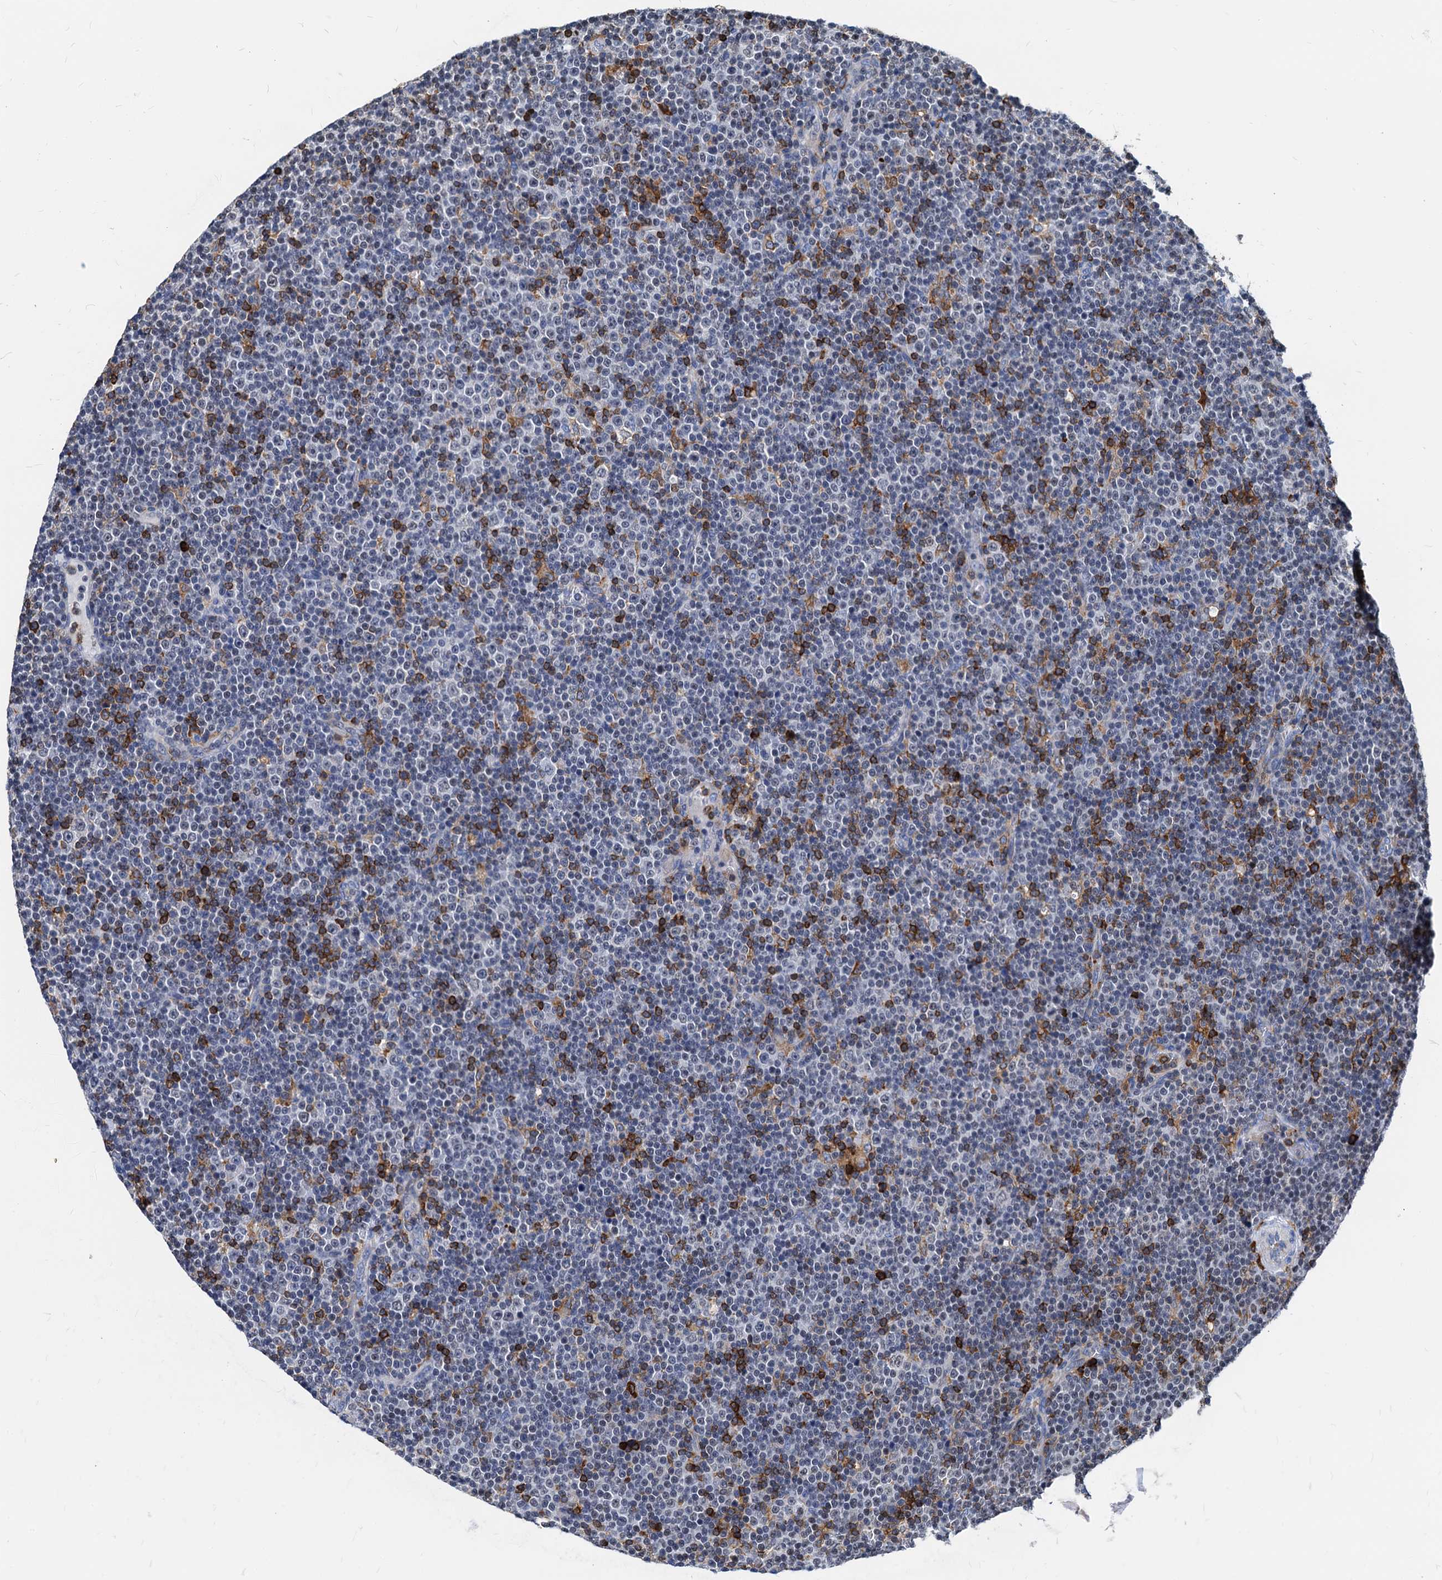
{"staining": {"intensity": "negative", "quantity": "none", "location": "none"}, "tissue": "lymphoma", "cell_type": "Tumor cells", "image_type": "cancer", "snomed": [{"axis": "morphology", "description": "Malignant lymphoma, non-Hodgkin's type, Low grade"}, {"axis": "topography", "description": "Lymph node"}], "caption": "Histopathology image shows no protein staining in tumor cells of lymphoma tissue.", "gene": "LCP2", "patient": {"sex": "female", "age": 67}}